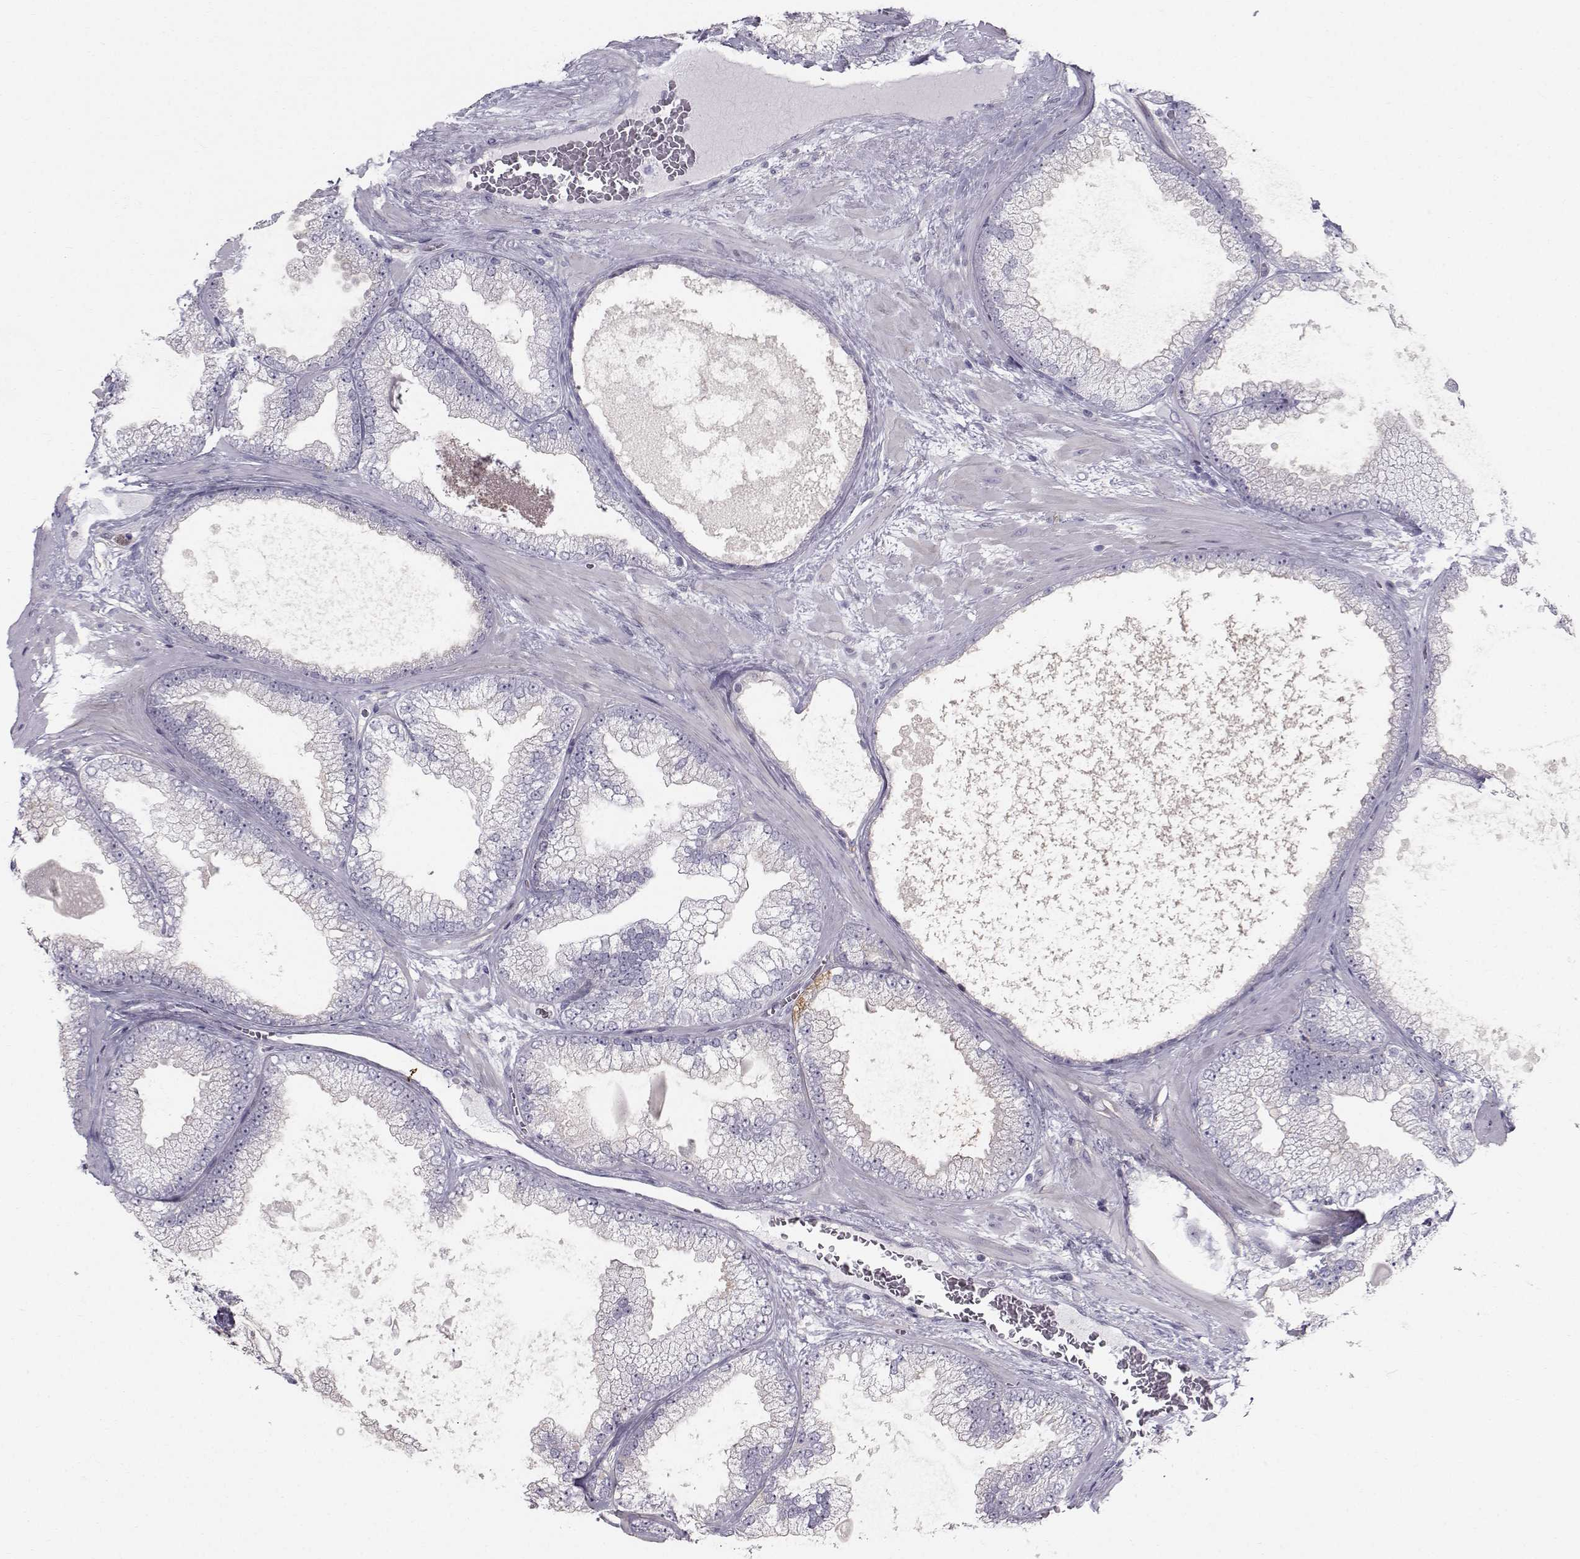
{"staining": {"intensity": "negative", "quantity": "none", "location": "none"}, "tissue": "prostate cancer", "cell_type": "Tumor cells", "image_type": "cancer", "snomed": [{"axis": "morphology", "description": "Adenocarcinoma, Low grade"}, {"axis": "topography", "description": "Prostate"}], "caption": "Immunohistochemical staining of low-grade adenocarcinoma (prostate) shows no significant positivity in tumor cells.", "gene": "SPDYE4", "patient": {"sex": "male", "age": 57}}